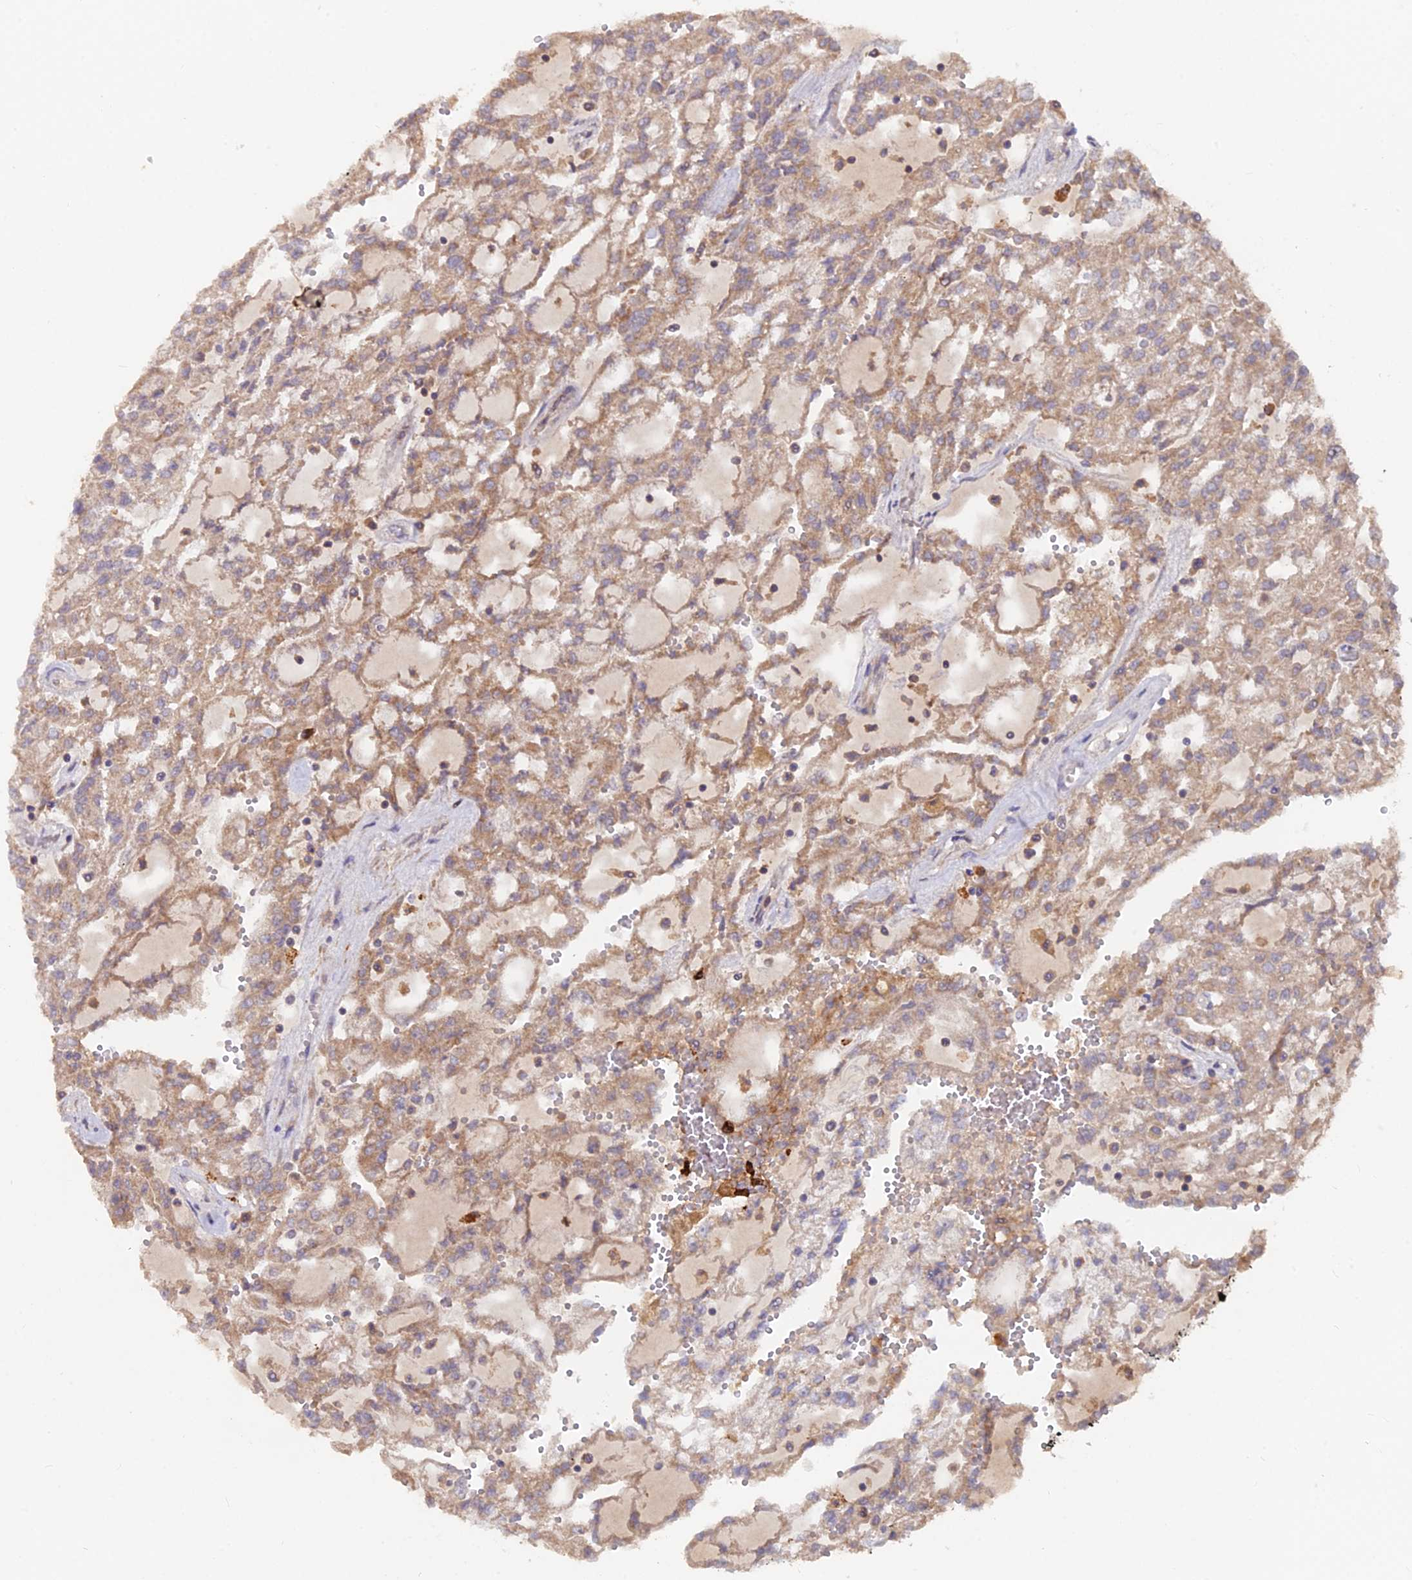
{"staining": {"intensity": "weak", "quantity": ">75%", "location": "cytoplasmic/membranous"}, "tissue": "renal cancer", "cell_type": "Tumor cells", "image_type": "cancer", "snomed": [{"axis": "morphology", "description": "Adenocarcinoma, NOS"}, {"axis": "topography", "description": "Kidney"}], "caption": "Immunohistochemical staining of renal cancer (adenocarcinoma) shows weak cytoplasmic/membranous protein expression in about >75% of tumor cells. The protein is stained brown, and the nuclei are stained in blue (DAB (3,3'-diaminobenzidine) IHC with brightfield microscopy, high magnification).", "gene": "IFT22", "patient": {"sex": "male", "age": 63}}